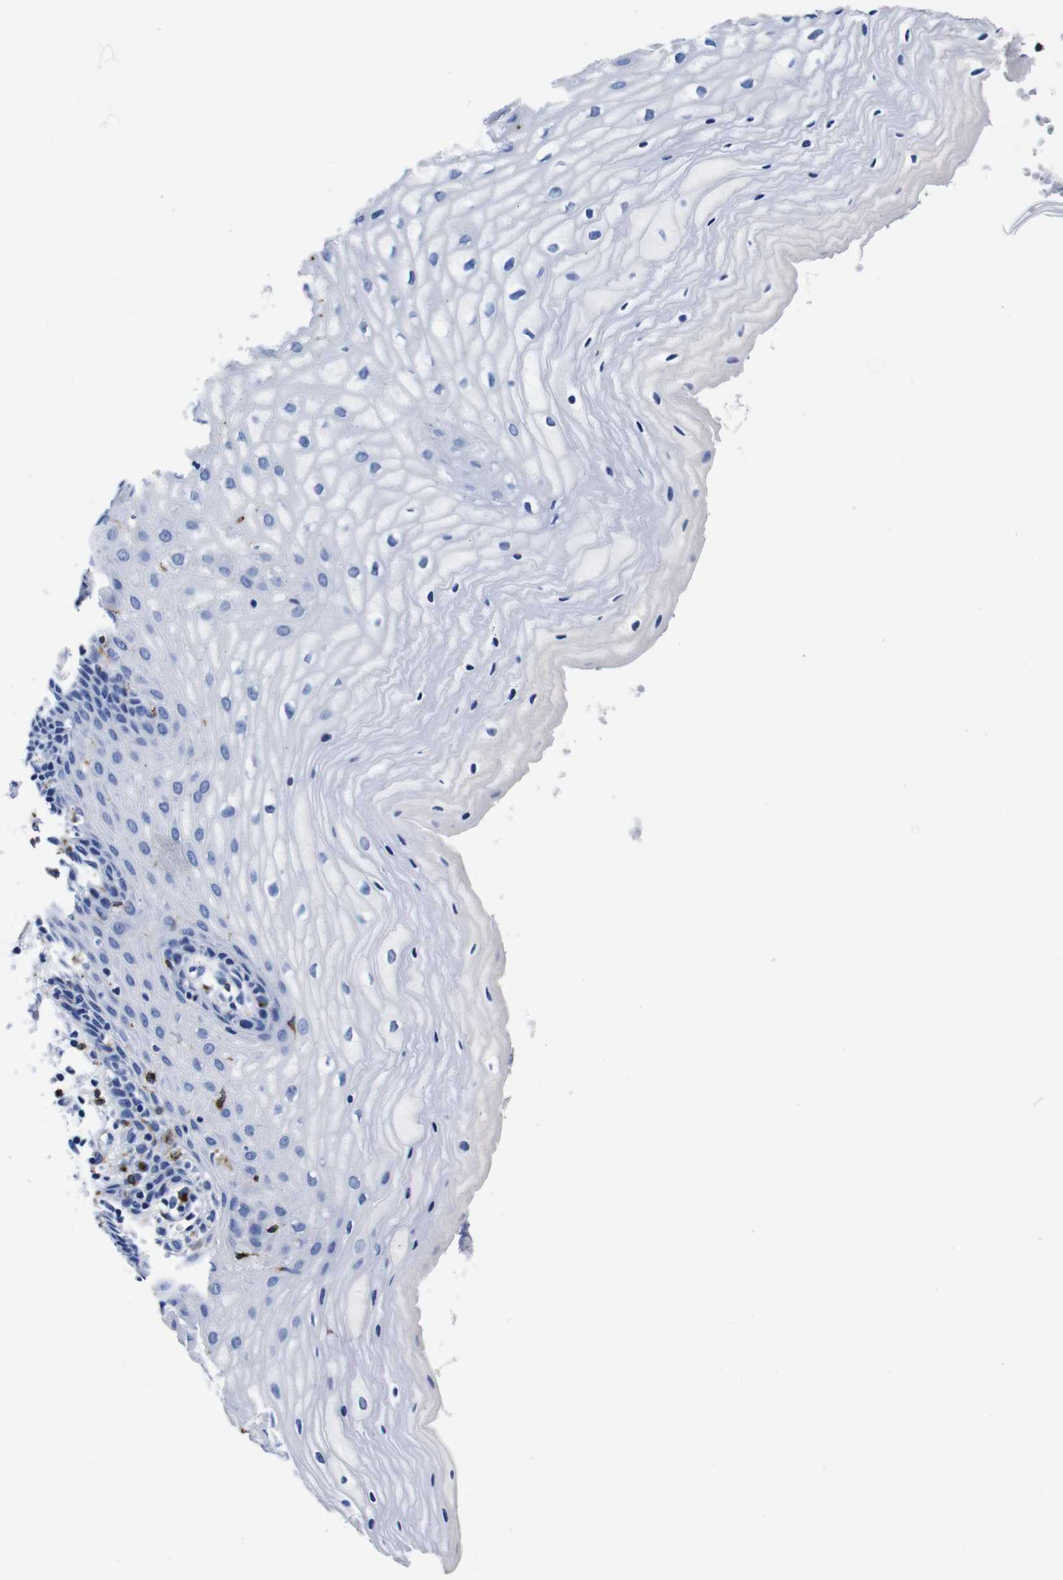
{"staining": {"intensity": "weak", "quantity": "<25%", "location": "cytoplasmic/membranous"}, "tissue": "cervix", "cell_type": "Glandular cells", "image_type": "normal", "snomed": [{"axis": "morphology", "description": "Normal tissue, NOS"}, {"axis": "topography", "description": "Cervix"}], "caption": "Protein analysis of normal cervix exhibits no significant staining in glandular cells. Brightfield microscopy of immunohistochemistry stained with DAB (3,3'-diaminobenzidine) (brown) and hematoxylin (blue), captured at high magnification.", "gene": "ENSG00000248993", "patient": {"sex": "female", "age": 55}}